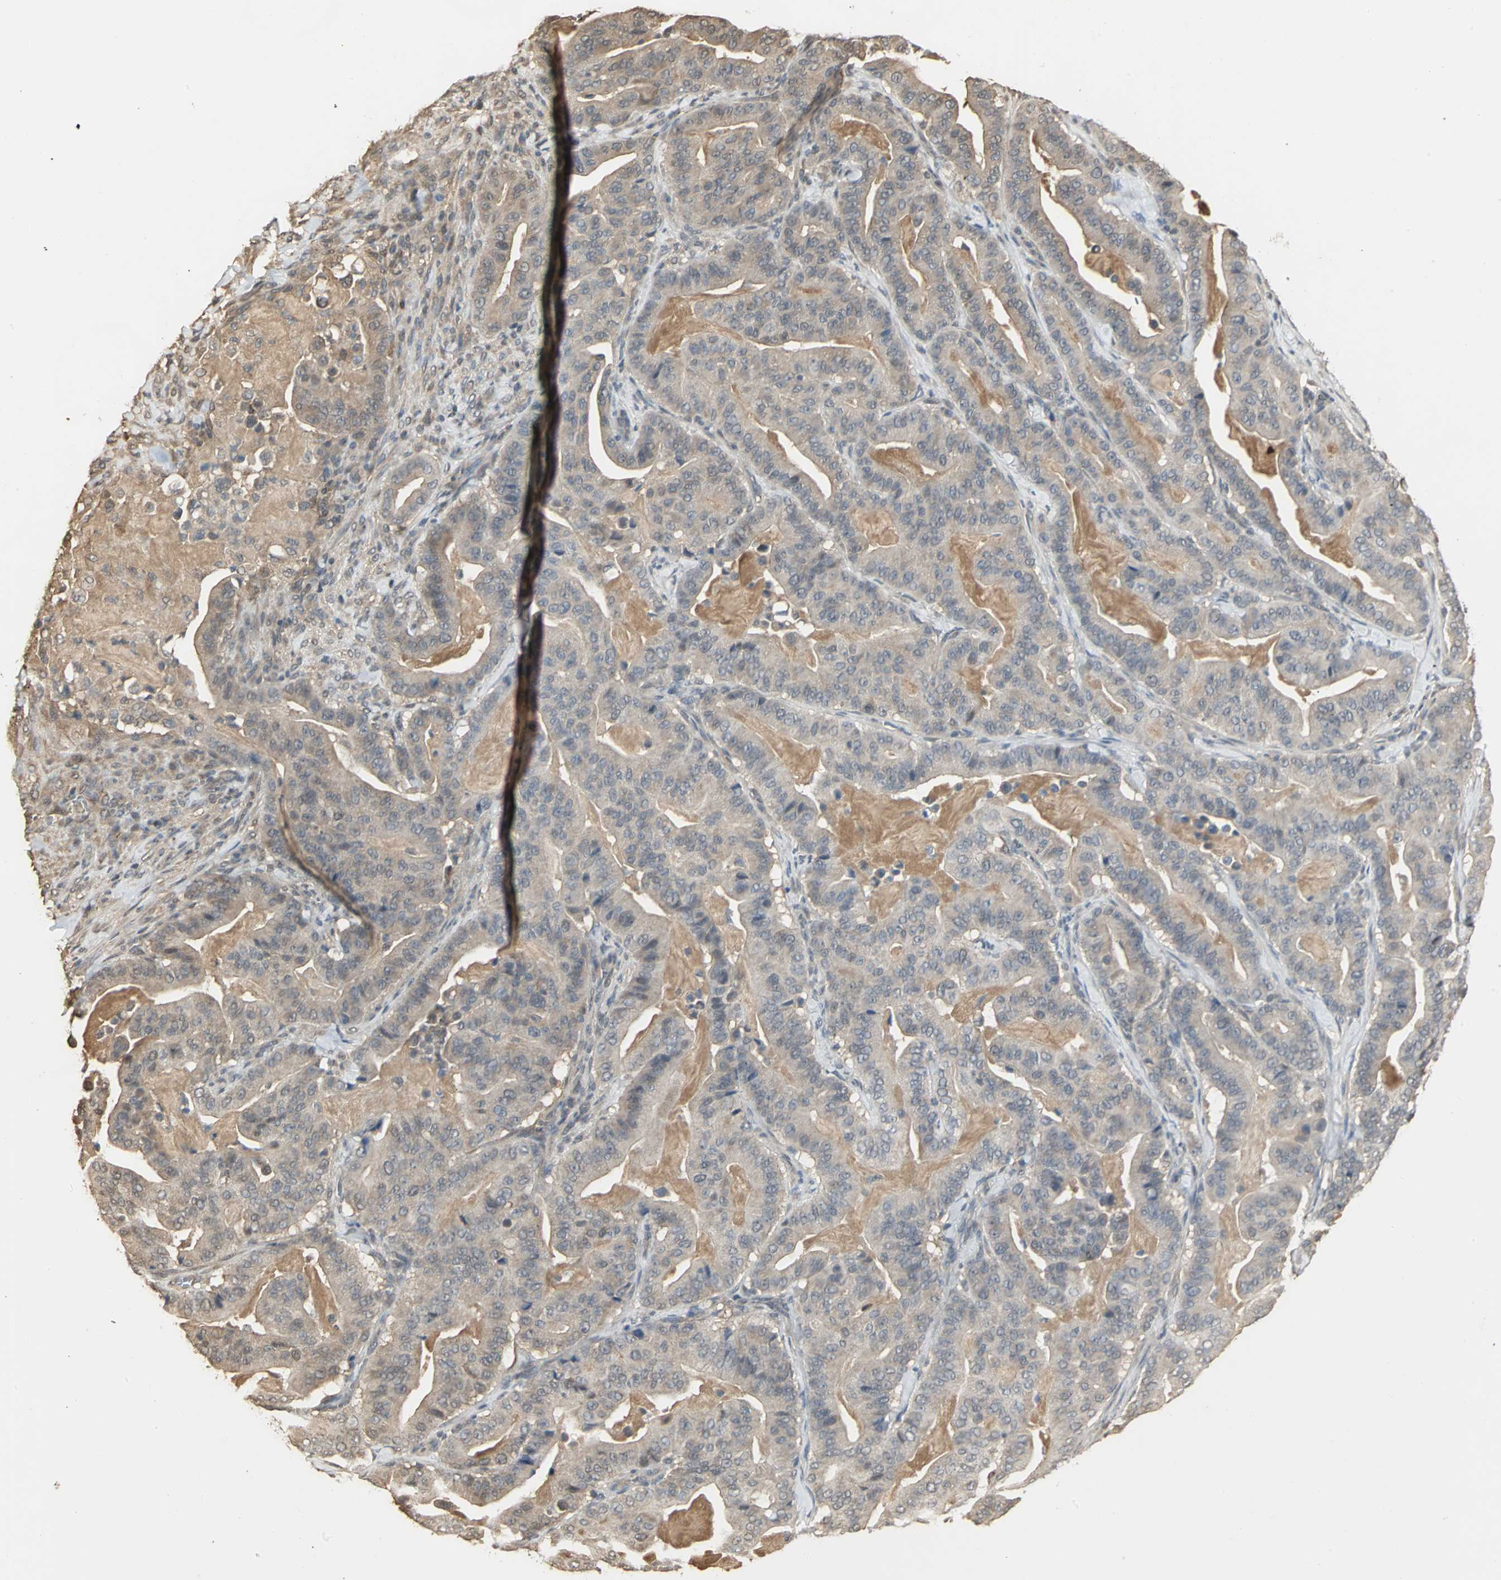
{"staining": {"intensity": "weak", "quantity": ">75%", "location": "cytoplasmic/membranous"}, "tissue": "pancreatic cancer", "cell_type": "Tumor cells", "image_type": "cancer", "snomed": [{"axis": "morphology", "description": "Adenocarcinoma, NOS"}, {"axis": "topography", "description": "Pancreas"}], "caption": "Weak cytoplasmic/membranous expression for a protein is appreciated in about >75% of tumor cells of pancreatic adenocarcinoma using IHC.", "gene": "PARK7", "patient": {"sex": "male", "age": 63}}